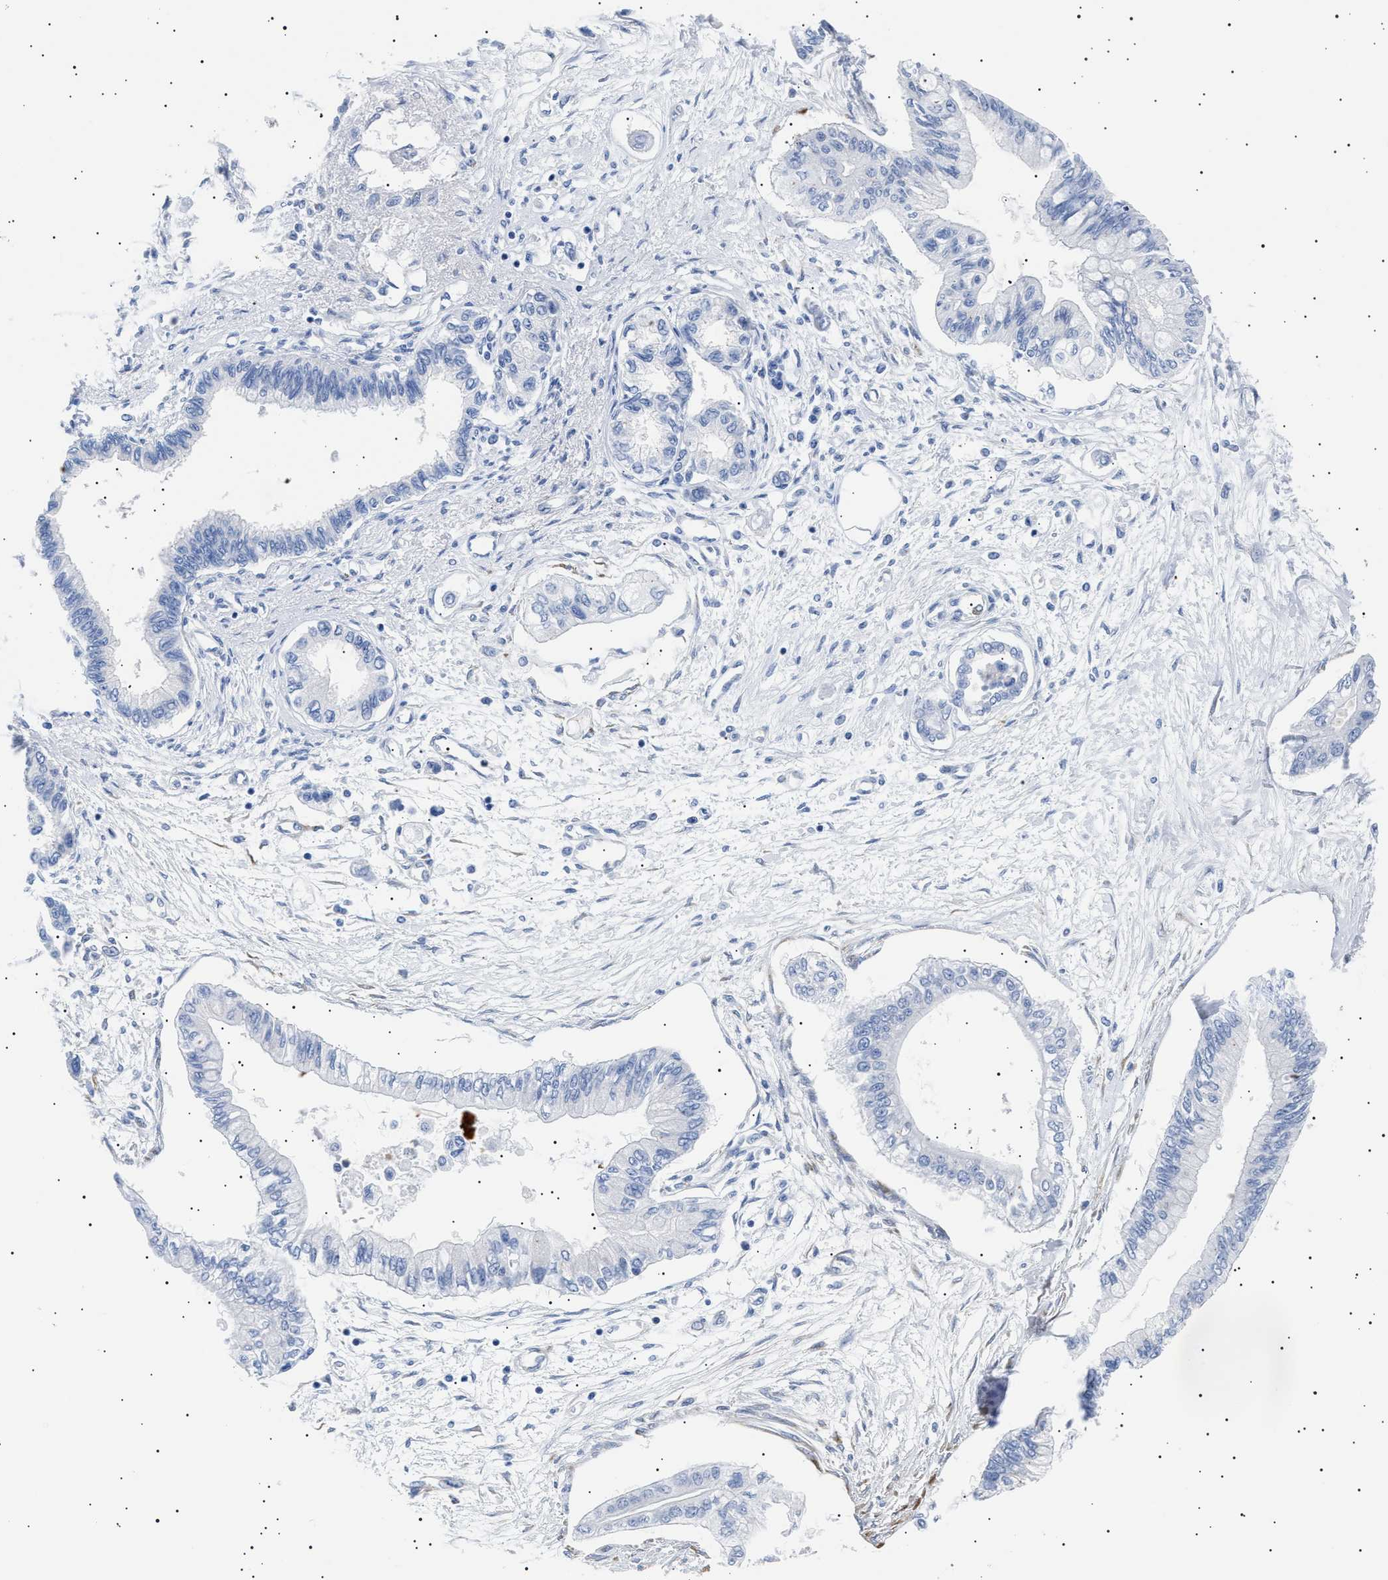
{"staining": {"intensity": "negative", "quantity": "none", "location": "none"}, "tissue": "pancreatic cancer", "cell_type": "Tumor cells", "image_type": "cancer", "snomed": [{"axis": "morphology", "description": "Adenocarcinoma, NOS"}, {"axis": "topography", "description": "Pancreas"}], "caption": "The image exhibits no significant expression in tumor cells of pancreatic adenocarcinoma.", "gene": "HEMGN", "patient": {"sex": "female", "age": 77}}